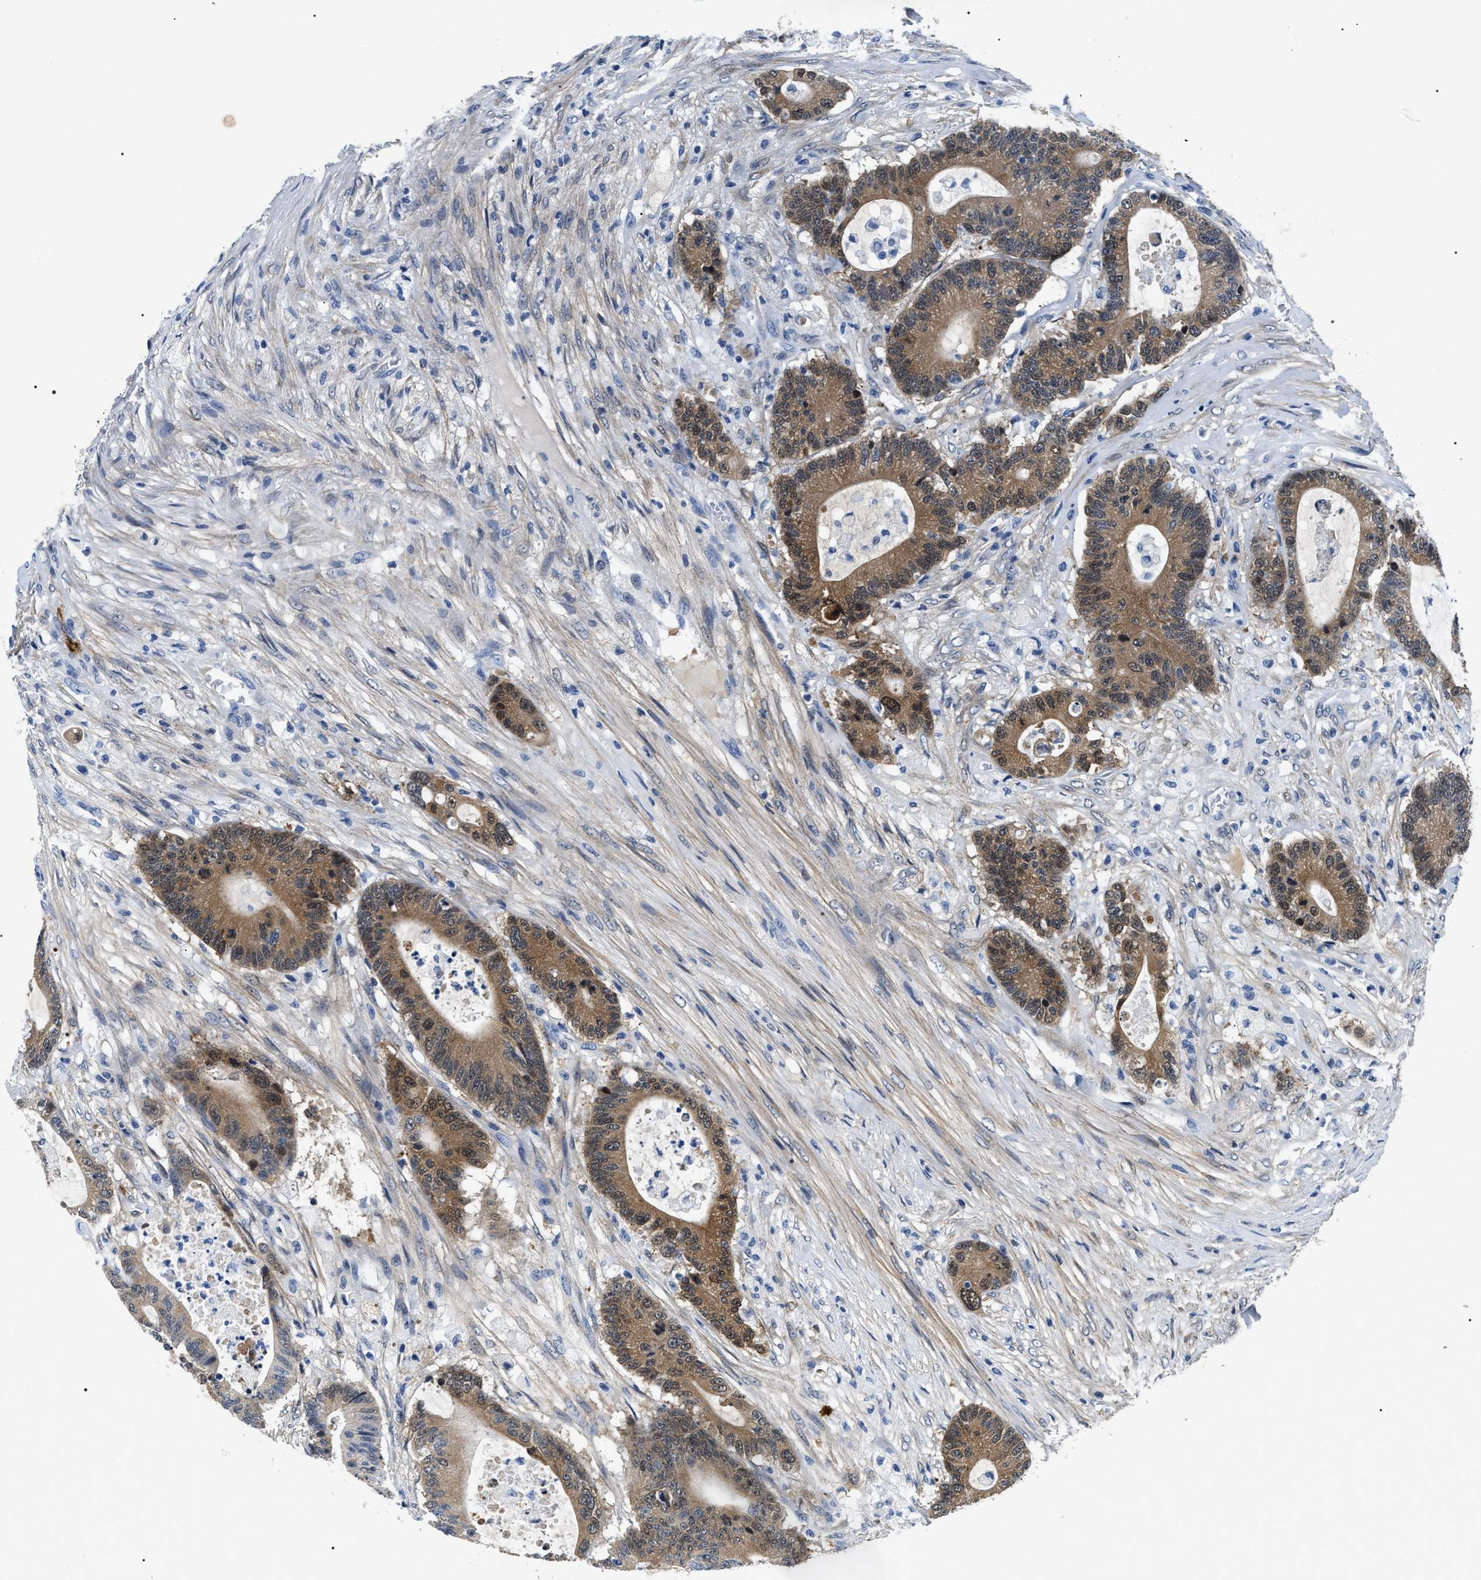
{"staining": {"intensity": "moderate", "quantity": ">75%", "location": "cytoplasmic/membranous,nuclear"}, "tissue": "colorectal cancer", "cell_type": "Tumor cells", "image_type": "cancer", "snomed": [{"axis": "morphology", "description": "Adenocarcinoma, NOS"}, {"axis": "topography", "description": "Colon"}], "caption": "A medium amount of moderate cytoplasmic/membranous and nuclear expression is identified in about >75% of tumor cells in colorectal adenocarcinoma tissue.", "gene": "BAG2", "patient": {"sex": "female", "age": 84}}